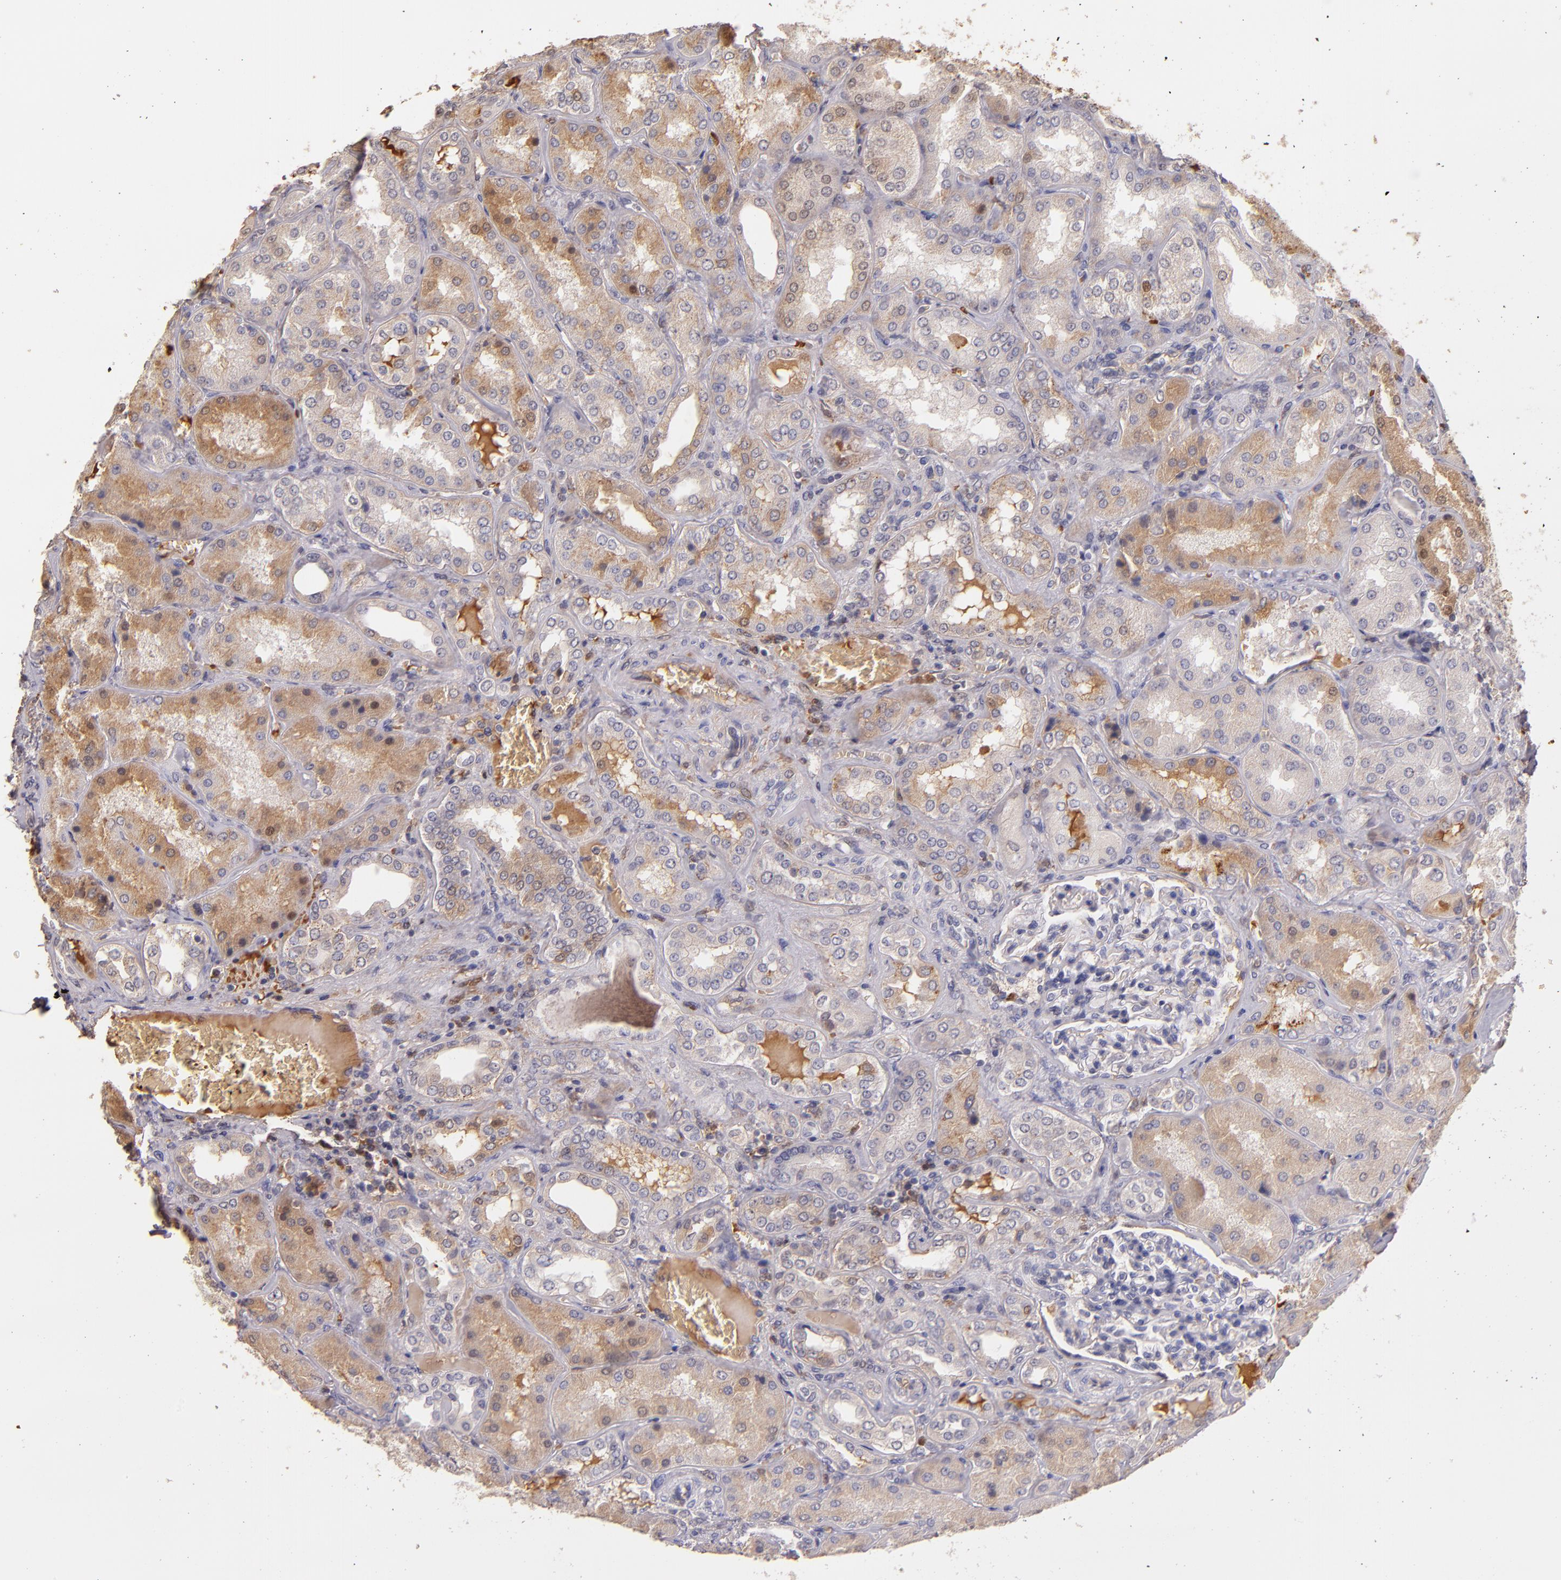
{"staining": {"intensity": "negative", "quantity": "none", "location": "none"}, "tissue": "kidney", "cell_type": "Cells in glomeruli", "image_type": "normal", "snomed": [{"axis": "morphology", "description": "Normal tissue, NOS"}, {"axis": "topography", "description": "Kidney"}], "caption": "Immunohistochemical staining of benign kidney demonstrates no significant expression in cells in glomeruli. (DAB immunohistochemistry (IHC) with hematoxylin counter stain).", "gene": "SERPINC1", "patient": {"sex": "female", "age": 56}}